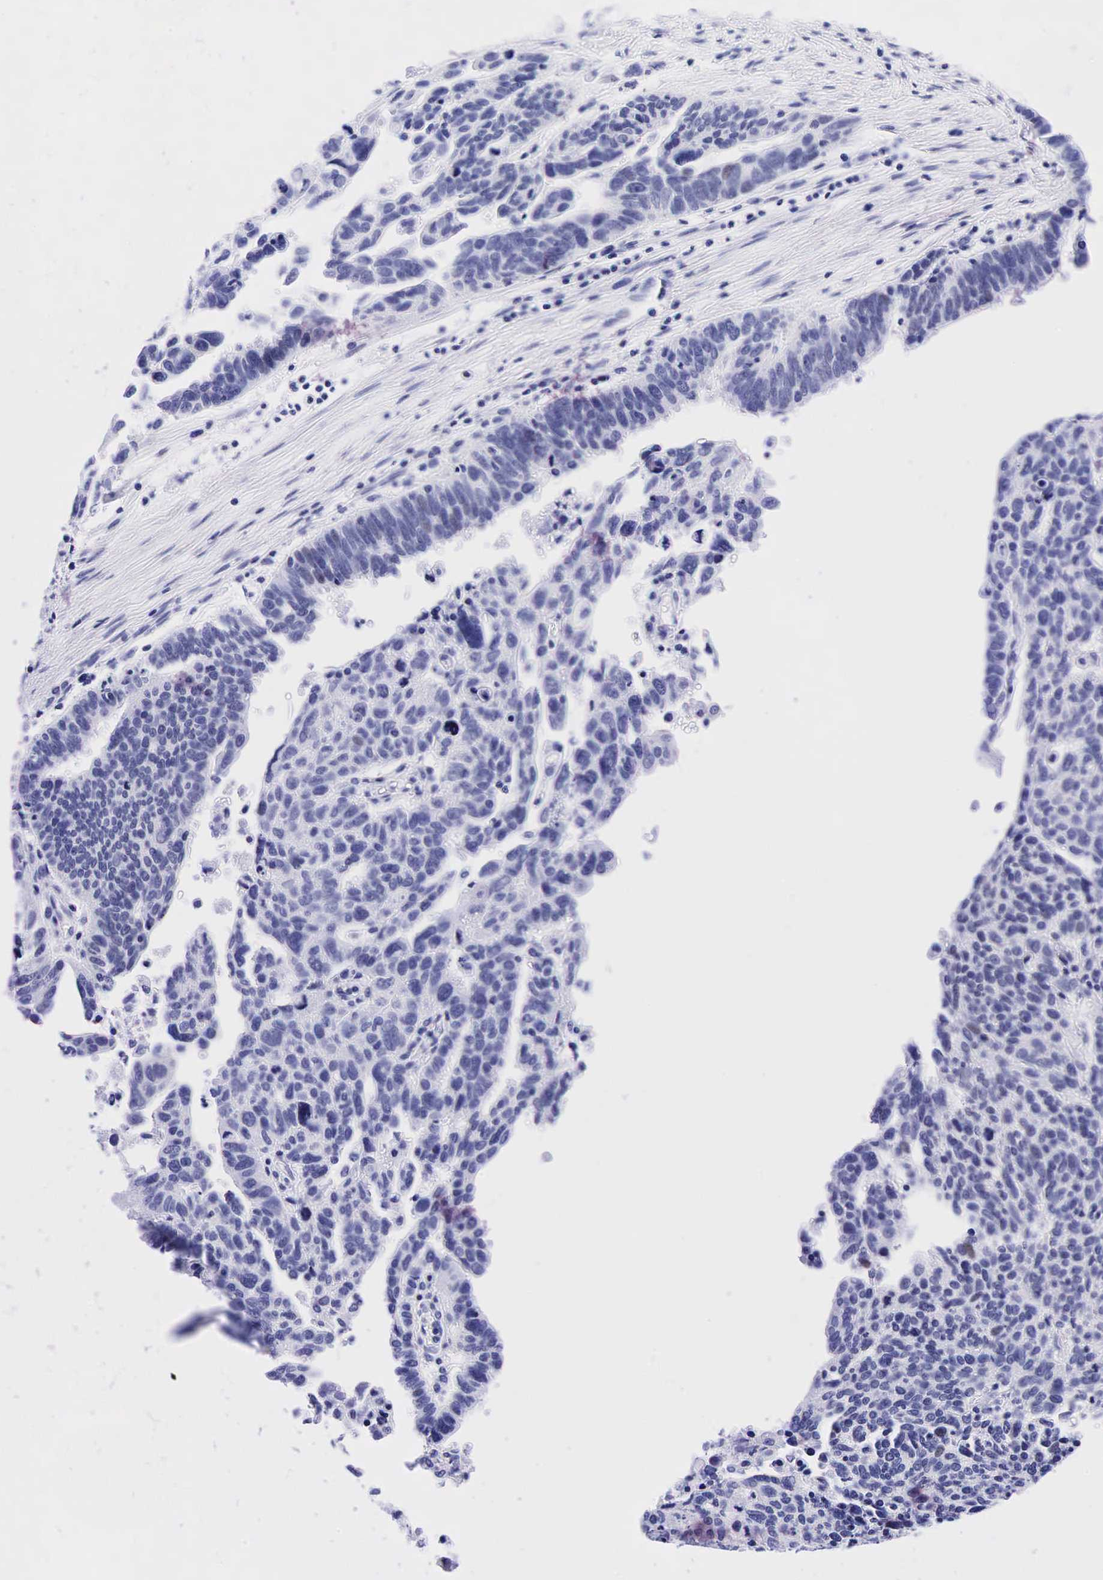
{"staining": {"intensity": "negative", "quantity": "none", "location": "none"}, "tissue": "ovarian cancer", "cell_type": "Tumor cells", "image_type": "cancer", "snomed": [{"axis": "morphology", "description": "Carcinoma, endometroid"}, {"axis": "morphology", "description": "Cystadenocarcinoma, serous, NOS"}, {"axis": "topography", "description": "Ovary"}], "caption": "Tumor cells are negative for protein expression in human ovarian cancer.", "gene": "ESR1", "patient": {"sex": "female", "age": 45}}